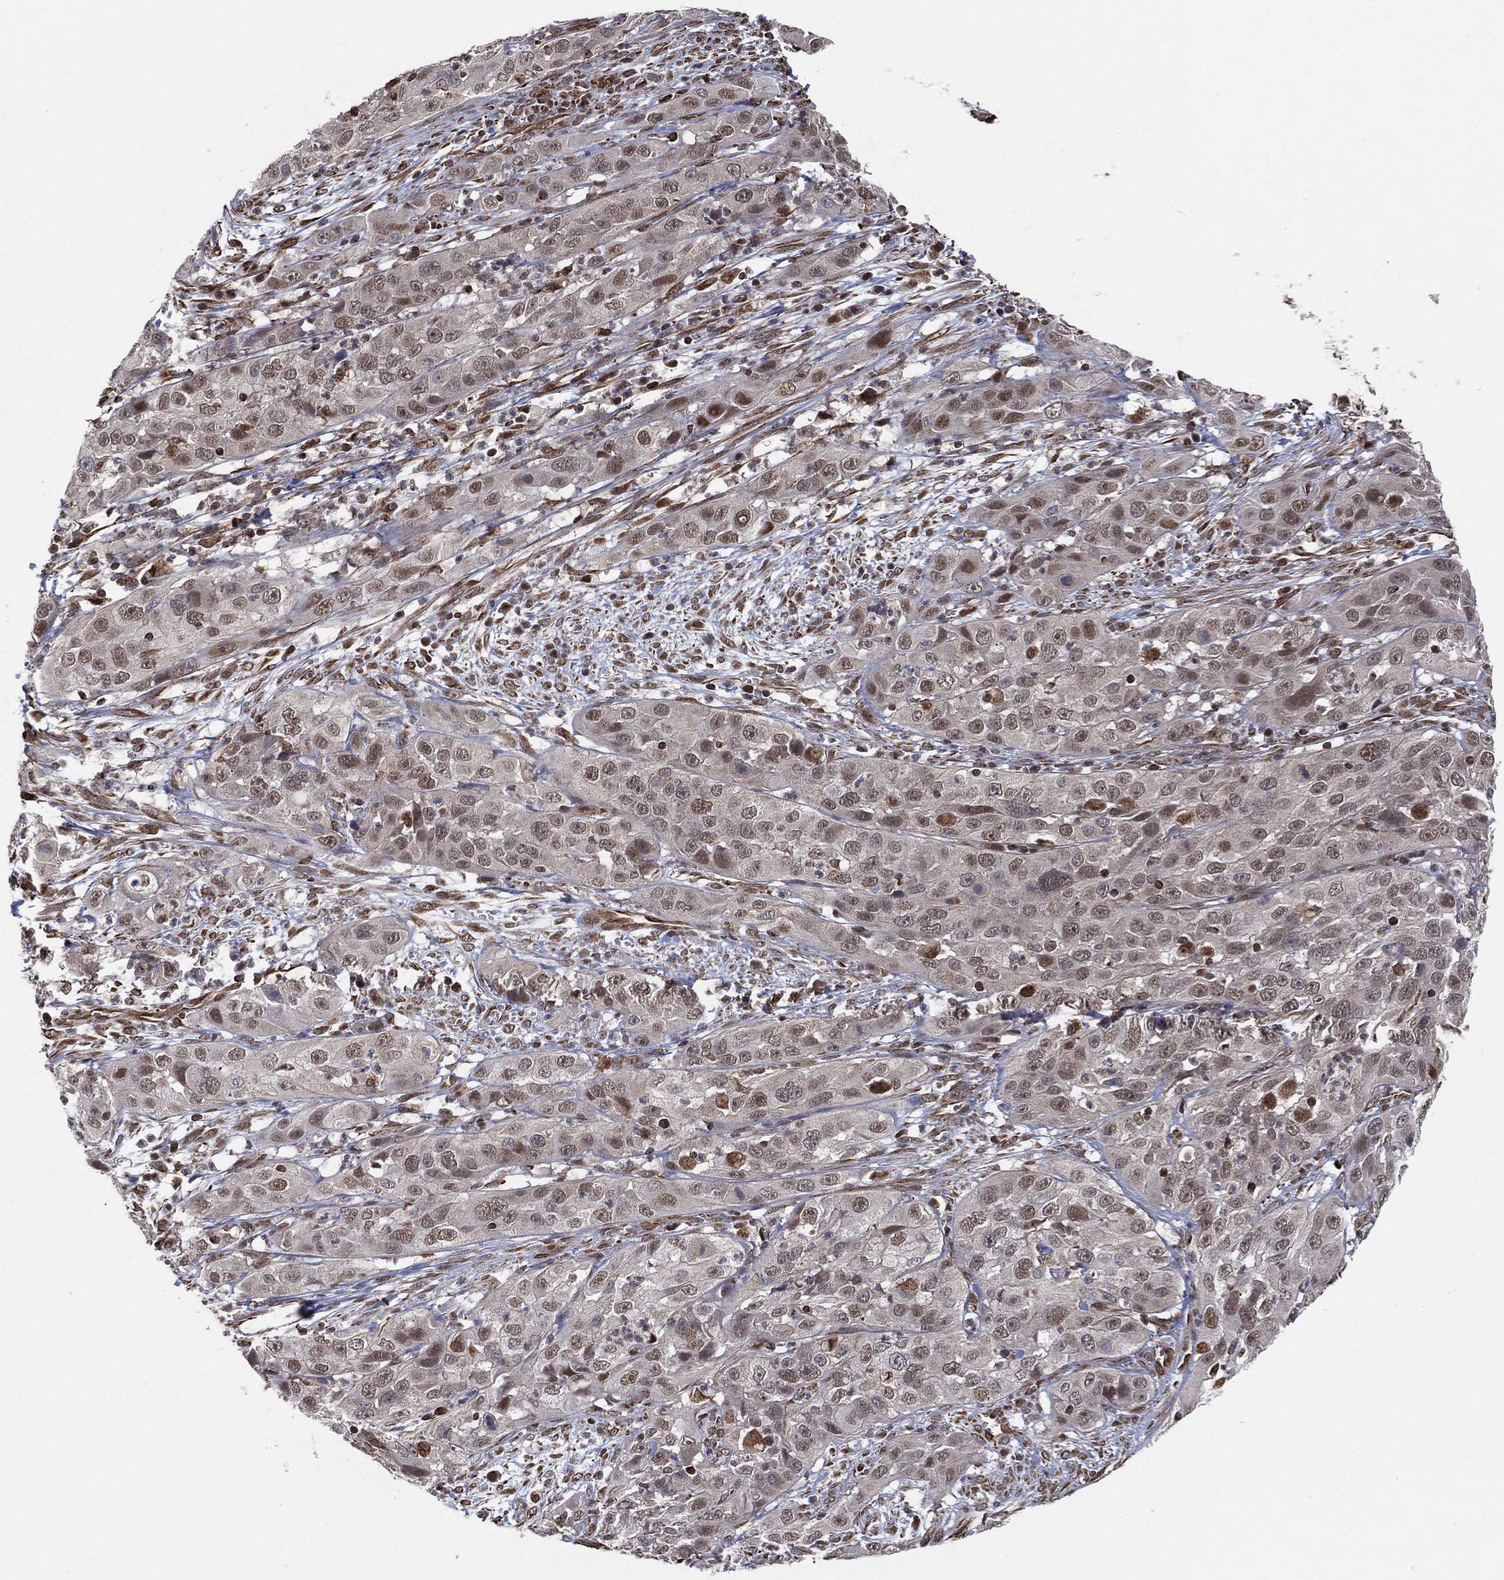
{"staining": {"intensity": "moderate", "quantity": "<25%", "location": "nuclear"}, "tissue": "cervical cancer", "cell_type": "Tumor cells", "image_type": "cancer", "snomed": [{"axis": "morphology", "description": "Squamous cell carcinoma, NOS"}, {"axis": "topography", "description": "Cervix"}], "caption": "Immunohistochemical staining of cervical cancer (squamous cell carcinoma) demonstrates low levels of moderate nuclear protein expression in approximately <25% of tumor cells.", "gene": "TP53RK", "patient": {"sex": "female", "age": 32}}